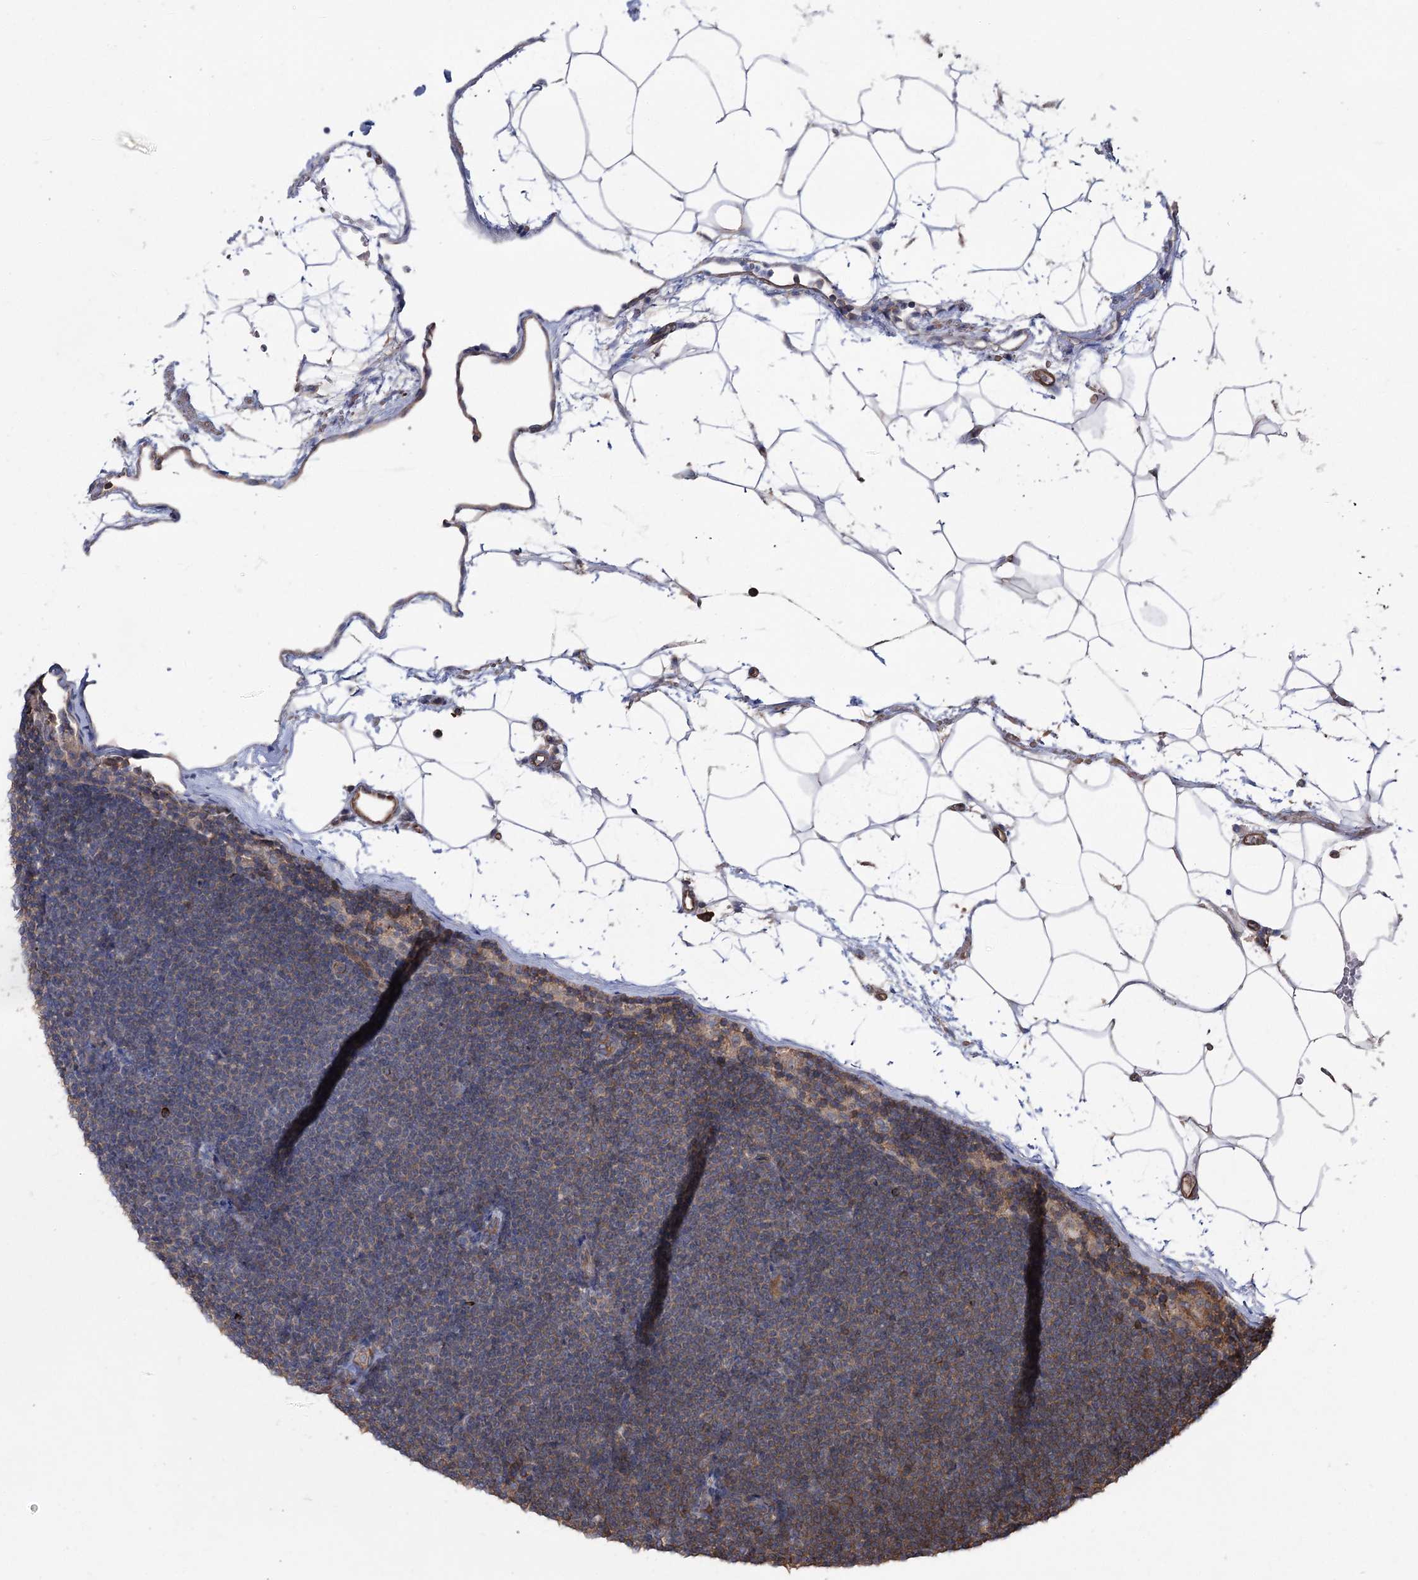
{"staining": {"intensity": "moderate", "quantity": "<25%", "location": "cytoplasmic/membranous"}, "tissue": "lymphoma", "cell_type": "Tumor cells", "image_type": "cancer", "snomed": [{"axis": "morphology", "description": "Malignant lymphoma, non-Hodgkin's type, Low grade"}, {"axis": "topography", "description": "Lymph node"}], "caption": "Immunohistochemistry of human lymphoma shows low levels of moderate cytoplasmic/membranous positivity in approximately <25% of tumor cells.", "gene": "LARS2", "patient": {"sex": "female", "age": 53}}